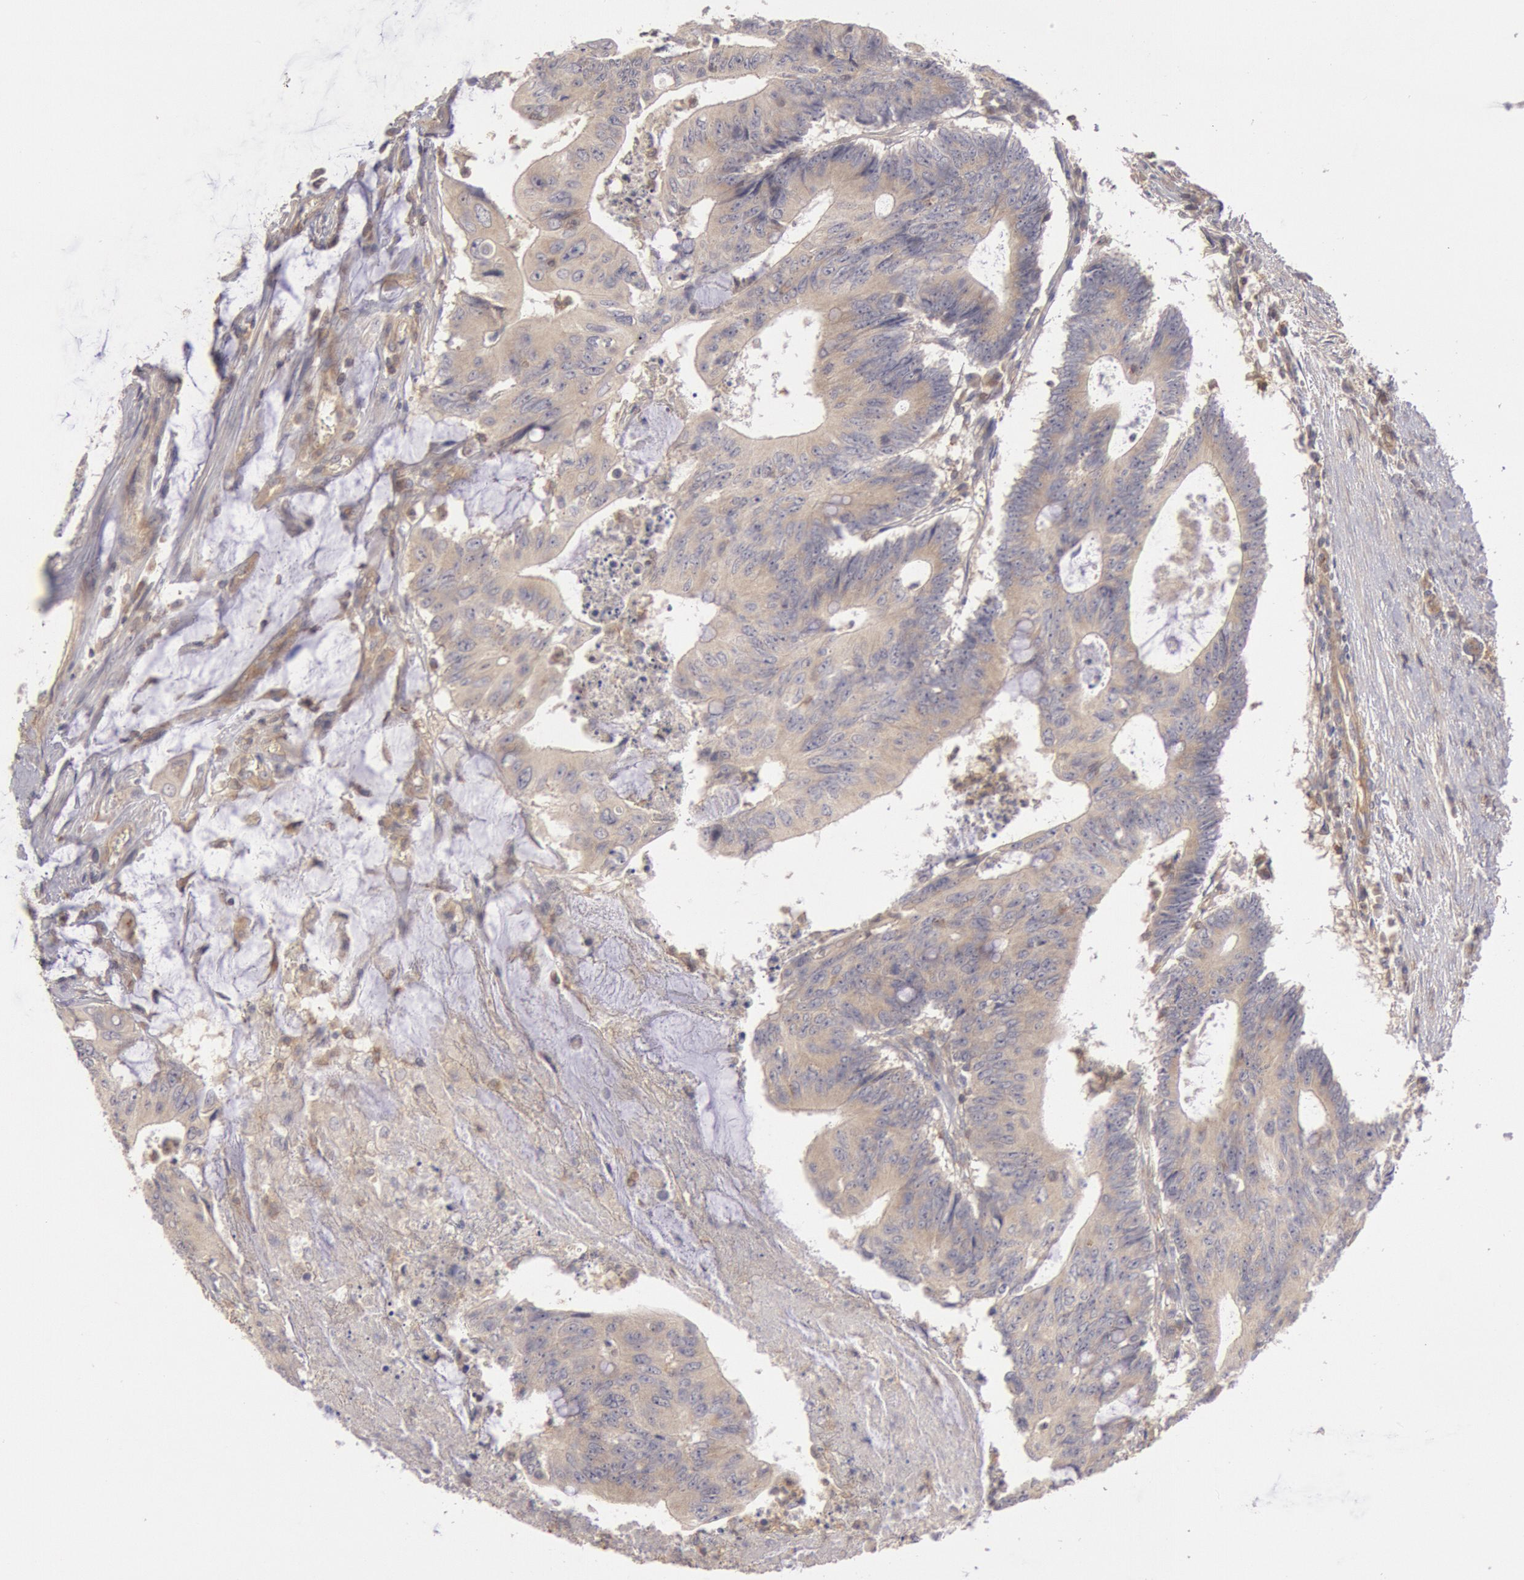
{"staining": {"intensity": "weak", "quantity": ">75%", "location": "cytoplasmic/membranous"}, "tissue": "colorectal cancer", "cell_type": "Tumor cells", "image_type": "cancer", "snomed": [{"axis": "morphology", "description": "Adenocarcinoma, NOS"}, {"axis": "topography", "description": "Colon"}], "caption": "There is low levels of weak cytoplasmic/membranous expression in tumor cells of adenocarcinoma (colorectal), as demonstrated by immunohistochemical staining (brown color).", "gene": "PIK3R1", "patient": {"sex": "male", "age": 65}}